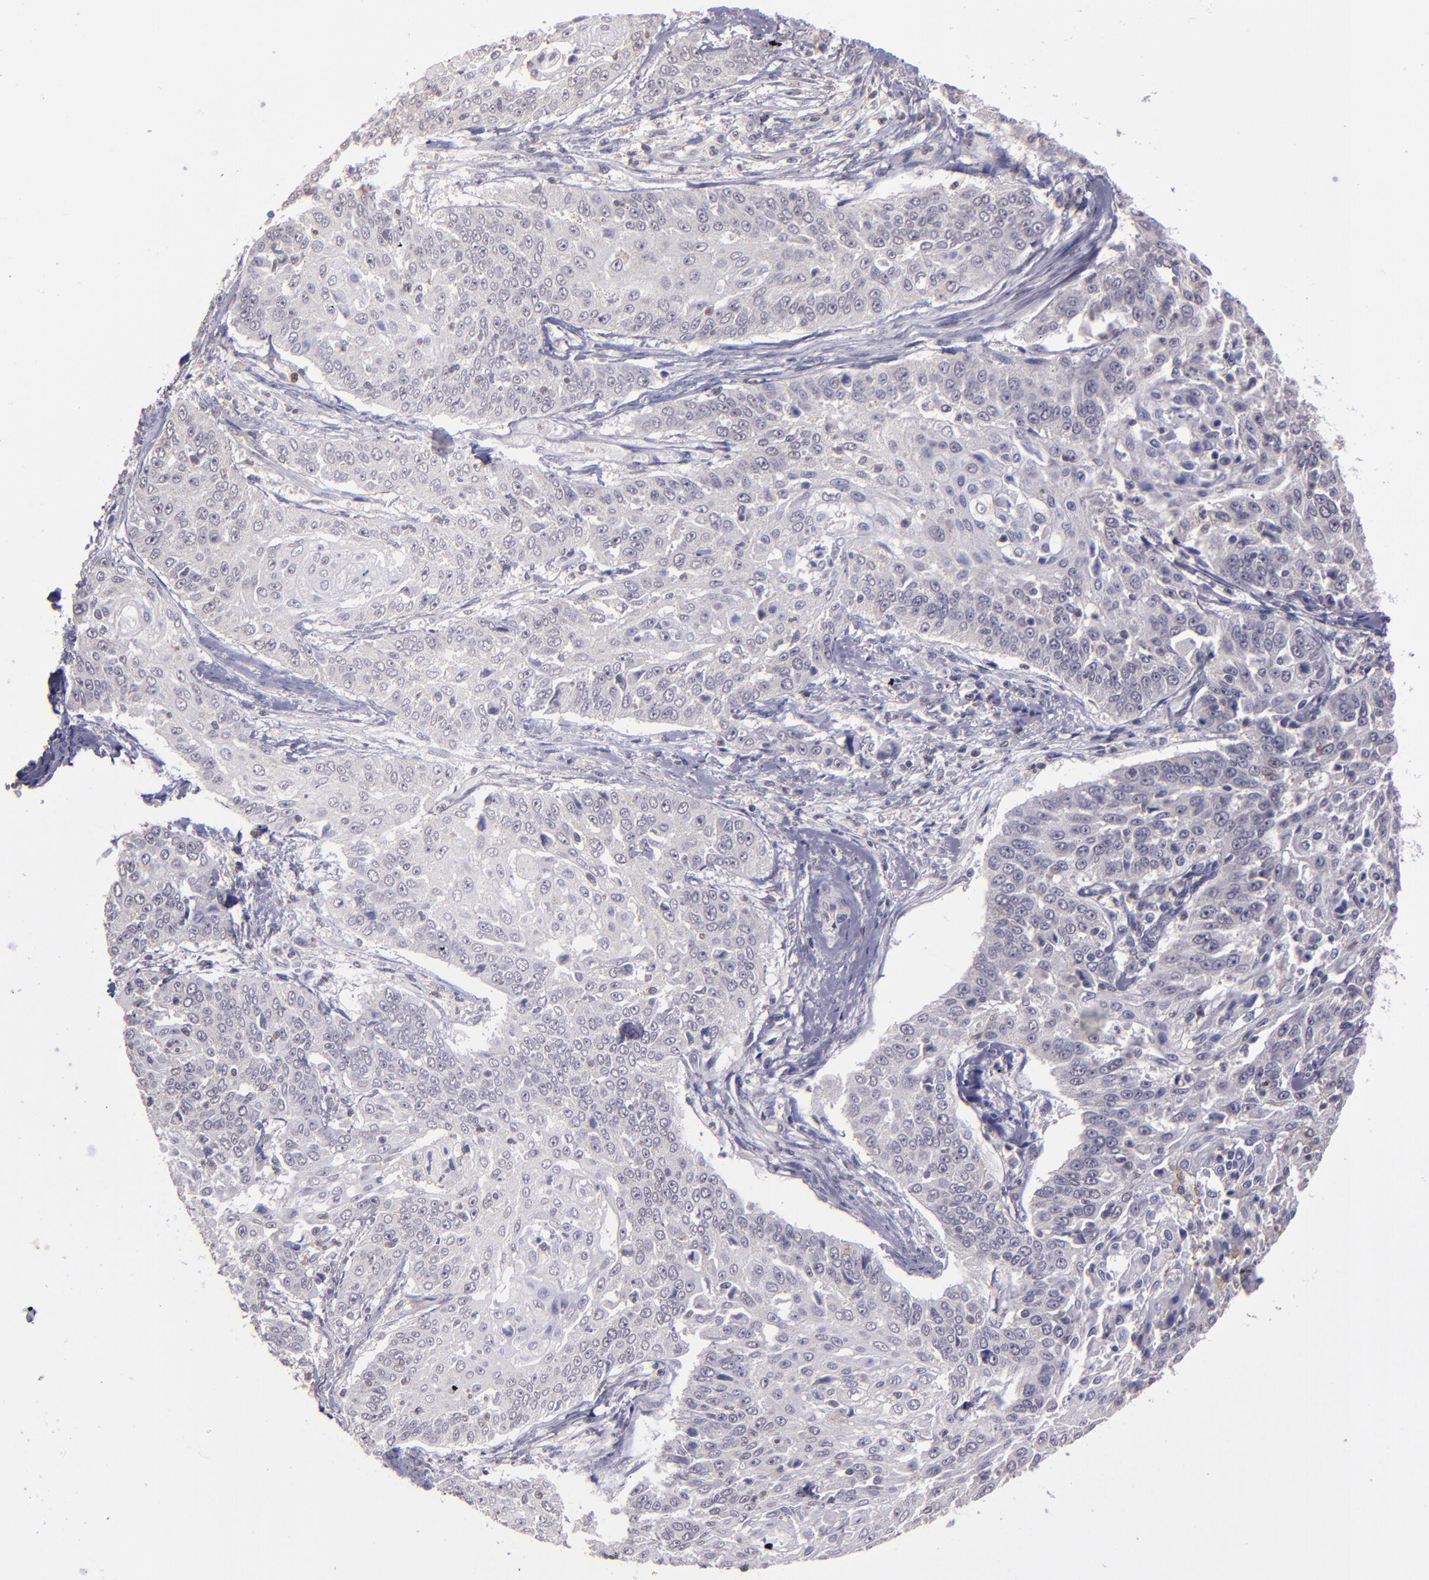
{"staining": {"intensity": "negative", "quantity": "none", "location": "none"}, "tissue": "cervical cancer", "cell_type": "Tumor cells", "image_type": "cancer", "snomed": [{"axis": "morphology", "description": "Squamous cell carcinoma, NOS"}, {"axis": "topography", "description": "Cervix"}], "caption": "Cervical cancer (squamous cell carcinoma) stained for a protein using immunohistochemistry demonstrates no expression tumor cells.", "gene": "CEBPE", "patient": {"sex": "female", "age": 64}}